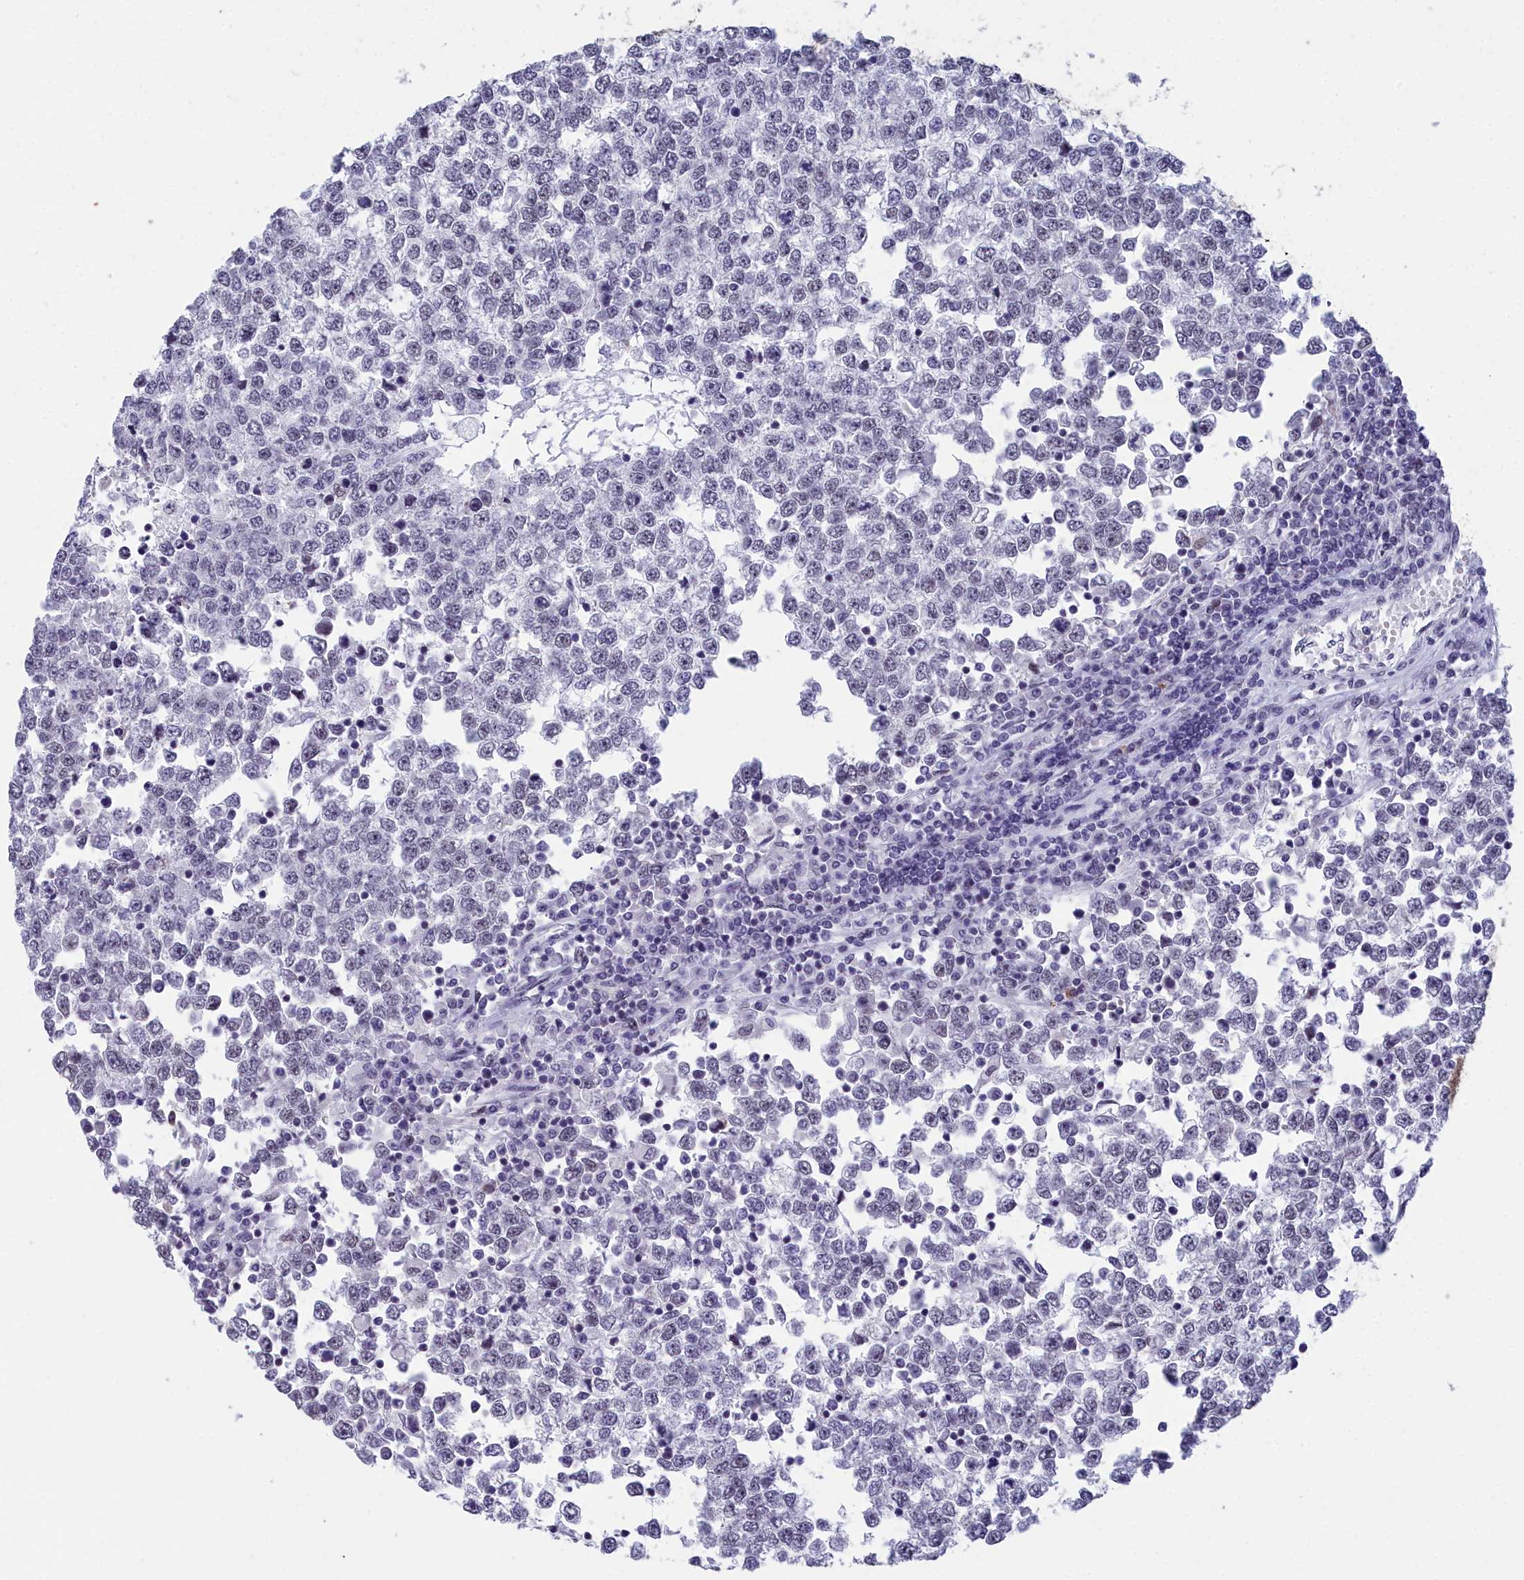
{"staining": {"intensity": "moderate", "quantity": "25%-75%", "location": "nuclear"}, "tissue": "testis cancer", "cell_type": "Tumor cells", "image_type": "cancer", "snomed": [{"axis": "morphology", "description": "Seminoma, NOS"}, {"axis": "topography", "description": "Testis"}], "caption": "There is medium levels of moderate nuclear expression in tumor cells of seminoma (testis), as demonstrated by immunohistochemical staining (brown color).", "gene": "CCDC97", "patient": {"sex": "male", "age": 65}}